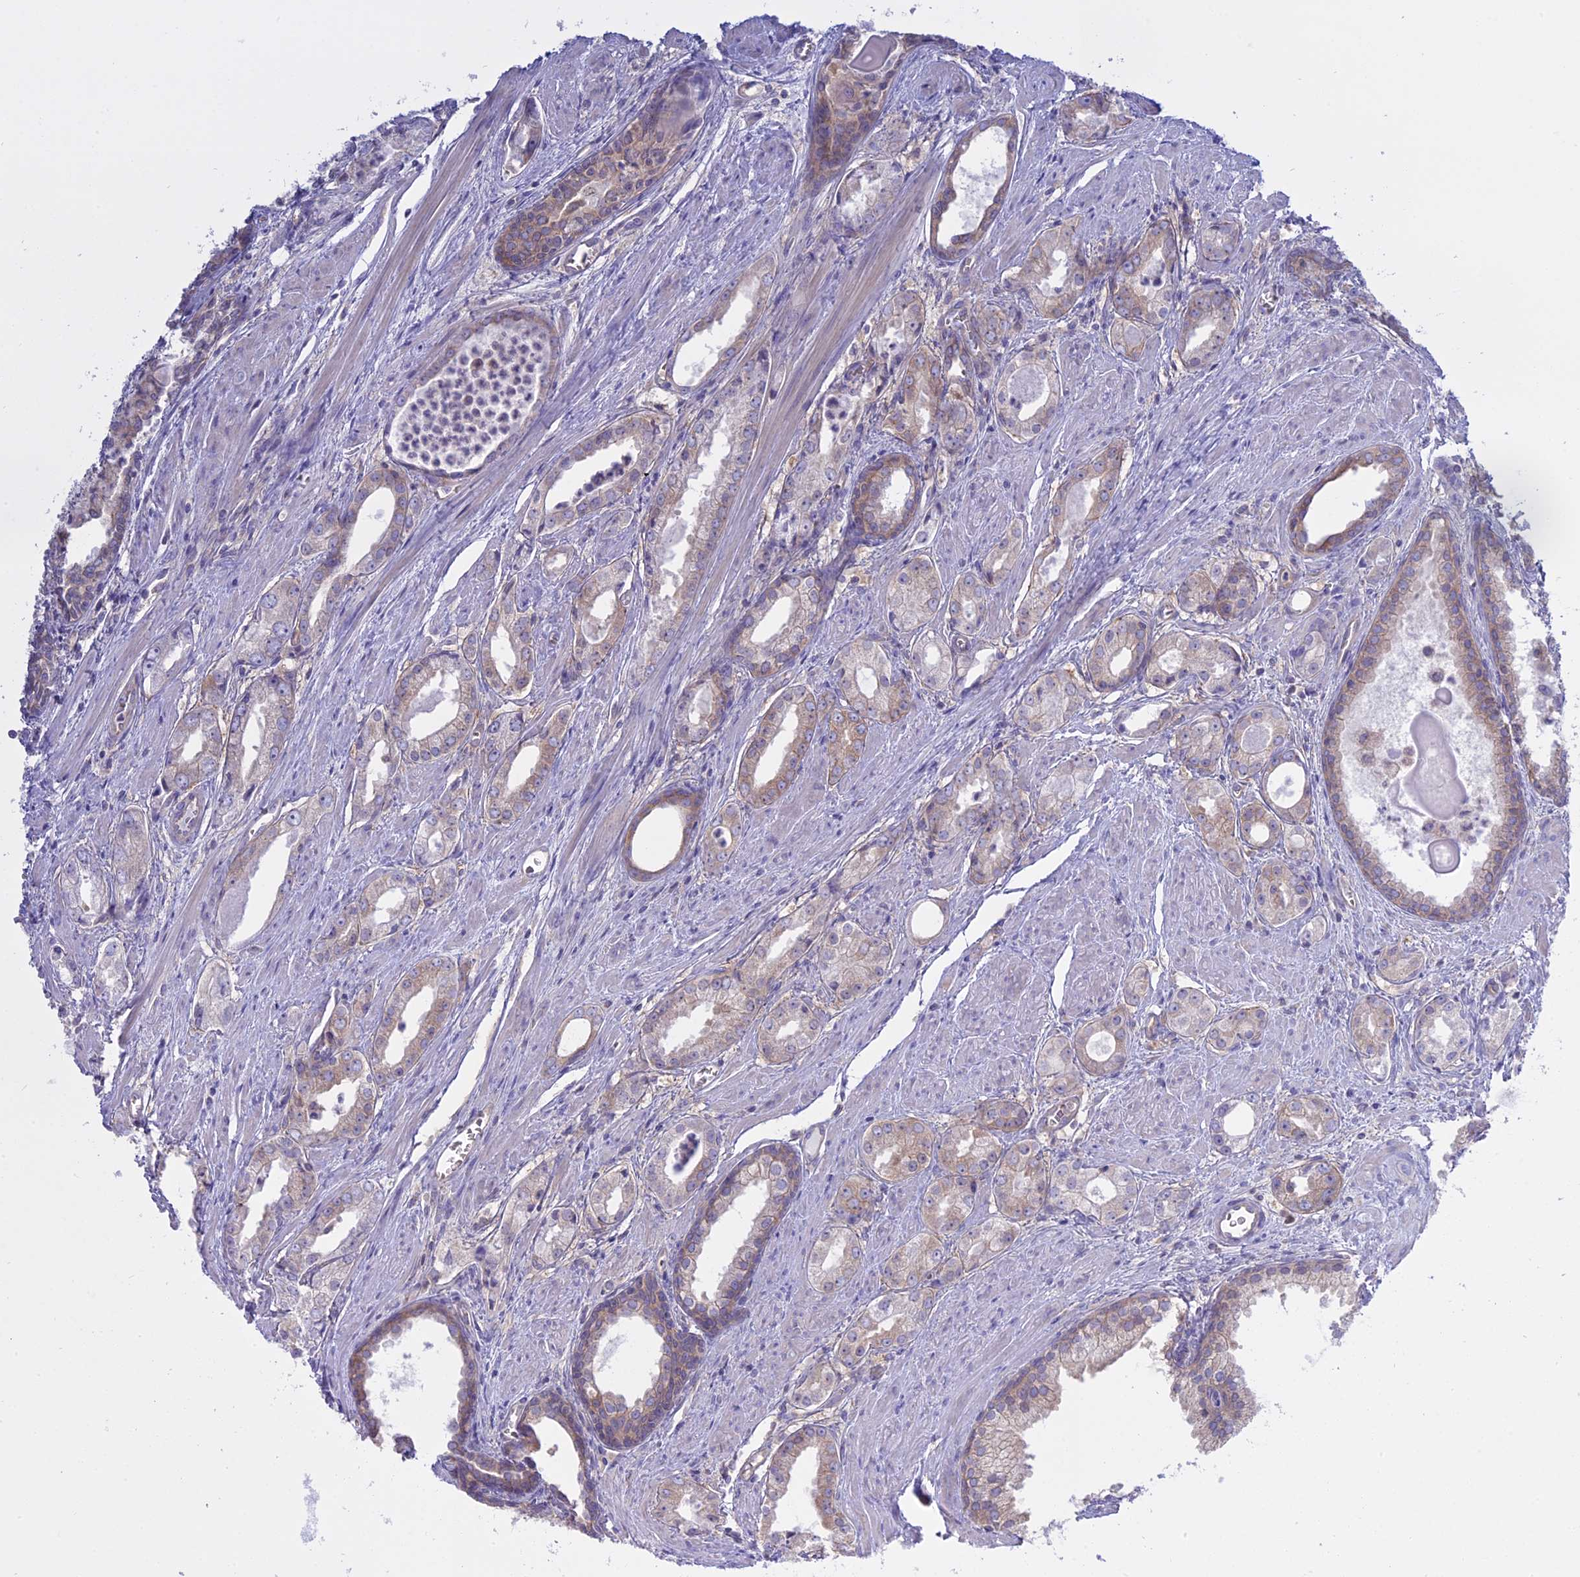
{"staining": {"intensity": "moderate", "quantity": "<25%", "location": "cytoplasmic/membranous"}, "tissue": "prostate cancer", "cell_type": "Tumor cells", "image_type": "cancer", "snomed": [{"axis": "morphology", "description": "Adenocarcinoma, Low grade"}, {"axis": "topography", "description": "Prostate"}], "caption": "Adenocarcinoma (low-grade) (prostate) was stained to show a protein in brown. There is low levels of moderate cytoplasmic/membranous expression in about <25% of tumor cells. (DAB = brown stain, brightfield microscopy at high magnification).", "gene": "AHCYL1", "patient": {"sex": "male", "age": 54}}